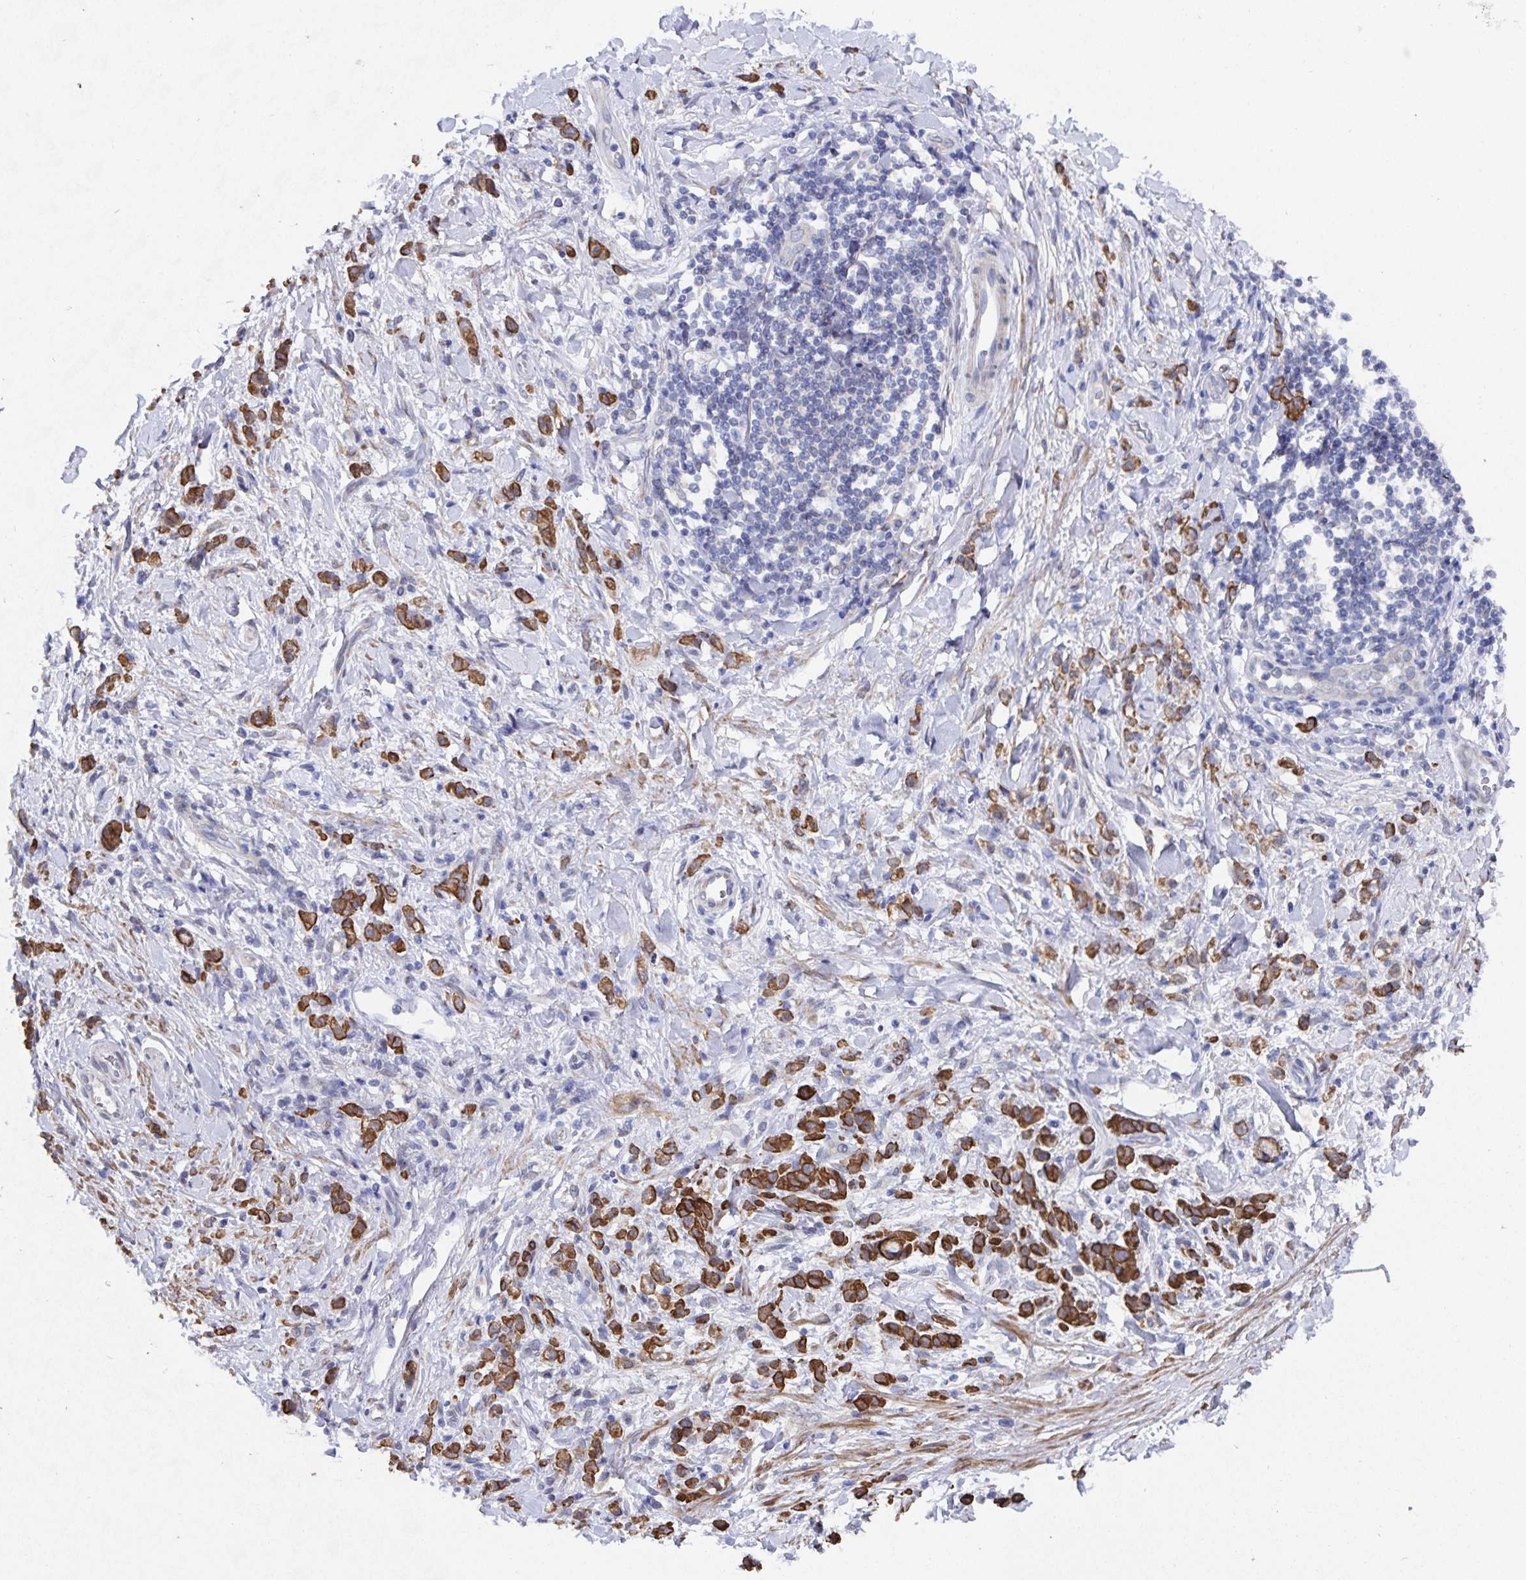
{"staining": {"intensity": "moderate", "quantity": ">75%", "location": "cytoplasmic/membranous"}, "tissue": "stomach cancer", "cell_type": "Tumor cells", "image_type": "cancer", "snomed": [{"axis": "morphology", "description": "Adenocarcinoma, NOS"}, {"axis": "topography", "description": "Stomach"}], "caption": "A histopathology image showing moderate cytoplasmic/membranous positivity in about >75% of tumor cells in adenocarcinoma (stomach), as visualized by brown immunohistochemical staining.", "gene": "ZIK1", "patient": {"sex": "male", "age": 77}}